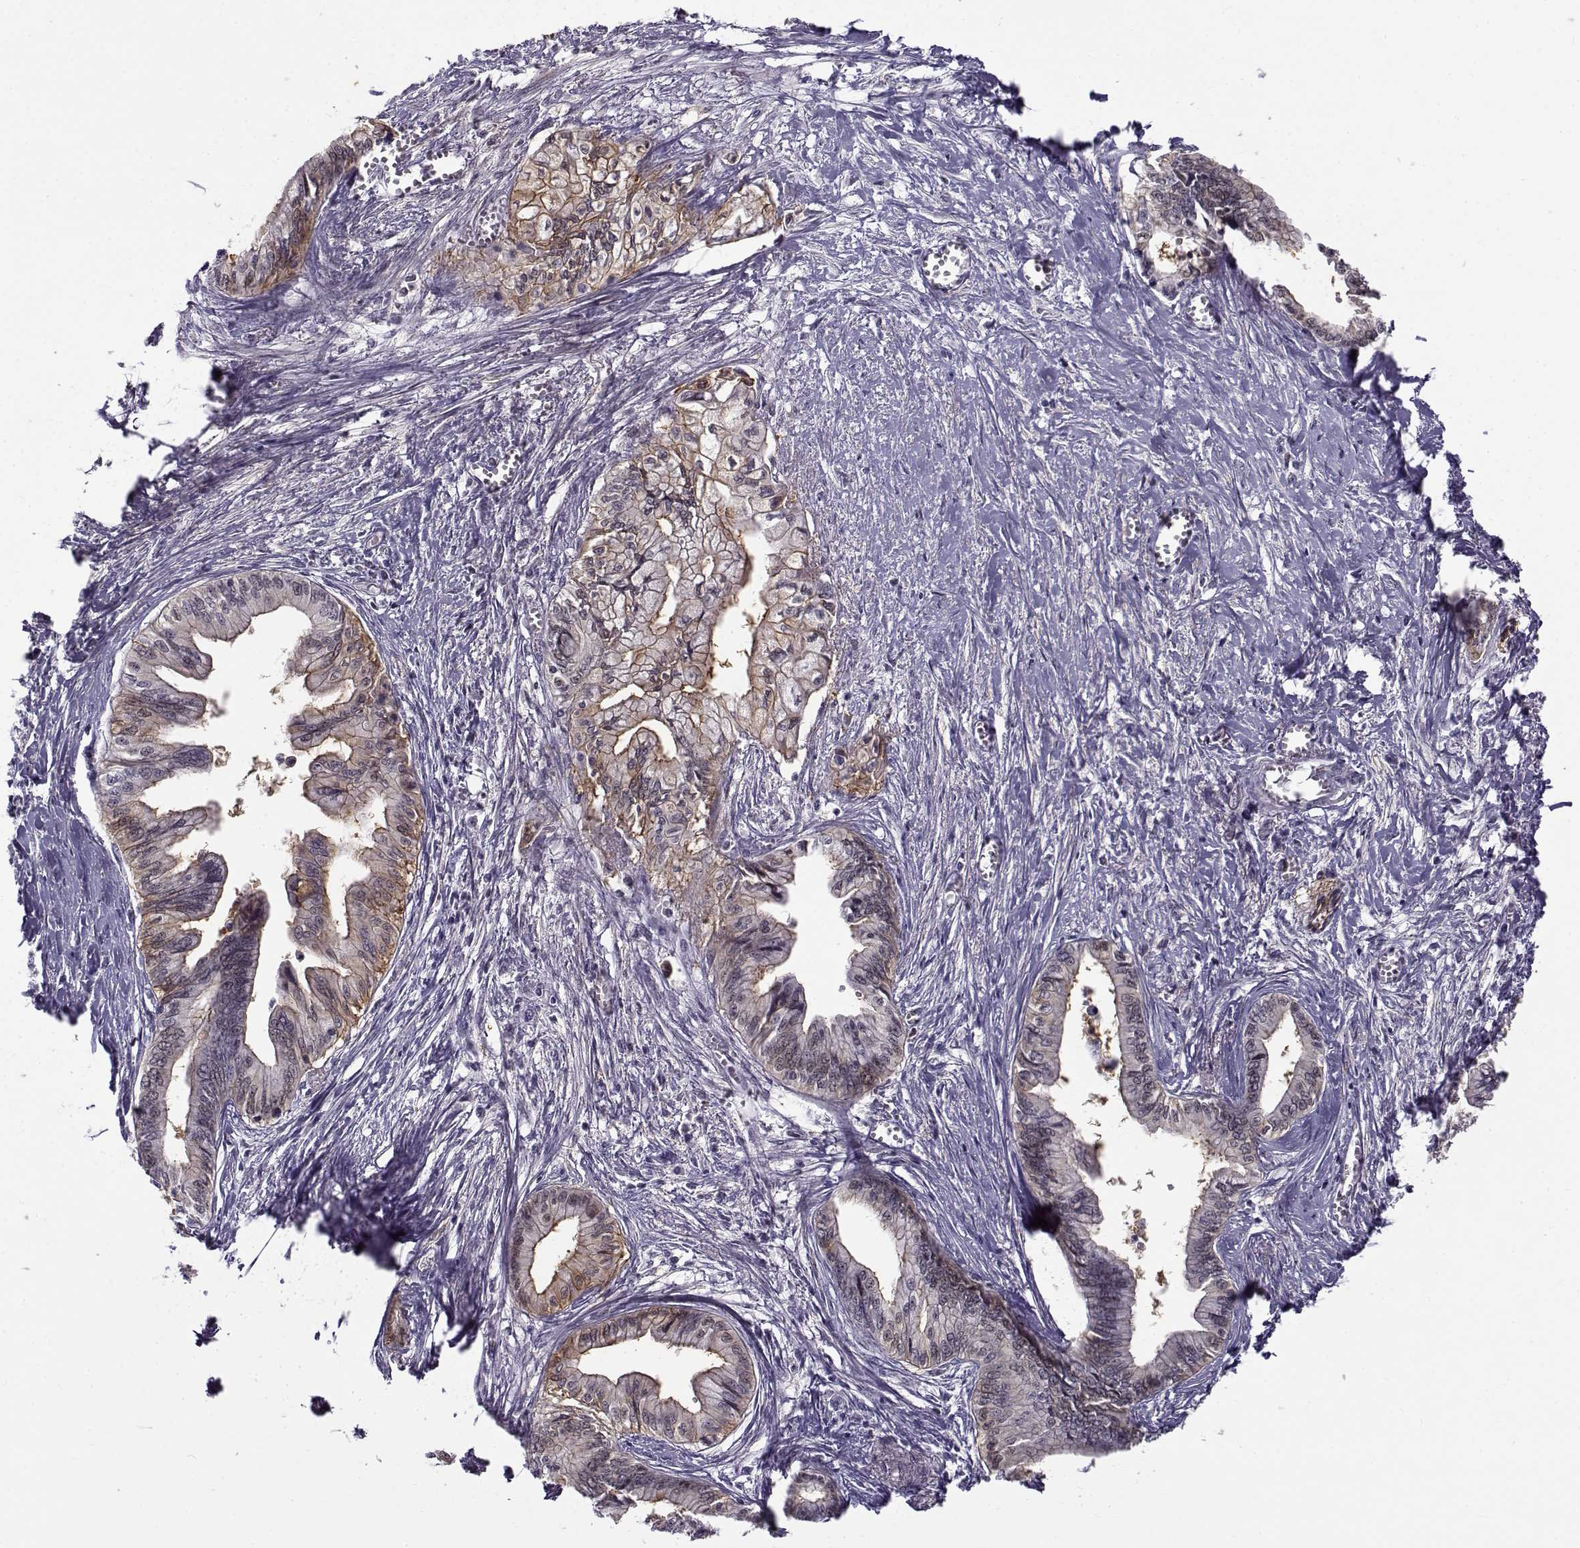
{"staining": {"intensity": "weak", "quantity": "25%-75%", "location": "cytoplasmic/membranous"}, "tissue": "pancreatic cancer", "cell_type": "Tumor cells", "image_type": "cancer", "snomed": [{"axis": "morphology", "description": "Adenocarcinoma, NOS"}, {"axis": "topography", "description": "Pancreas"}], "caption": "A brown stain shows weak cytoplasmic/membranous staining of a protein in pancreatic cancer (adenocarcinoma) tumor cells.", "gene": "BACH1", "patient": {"sex": "female", "age": 61}}